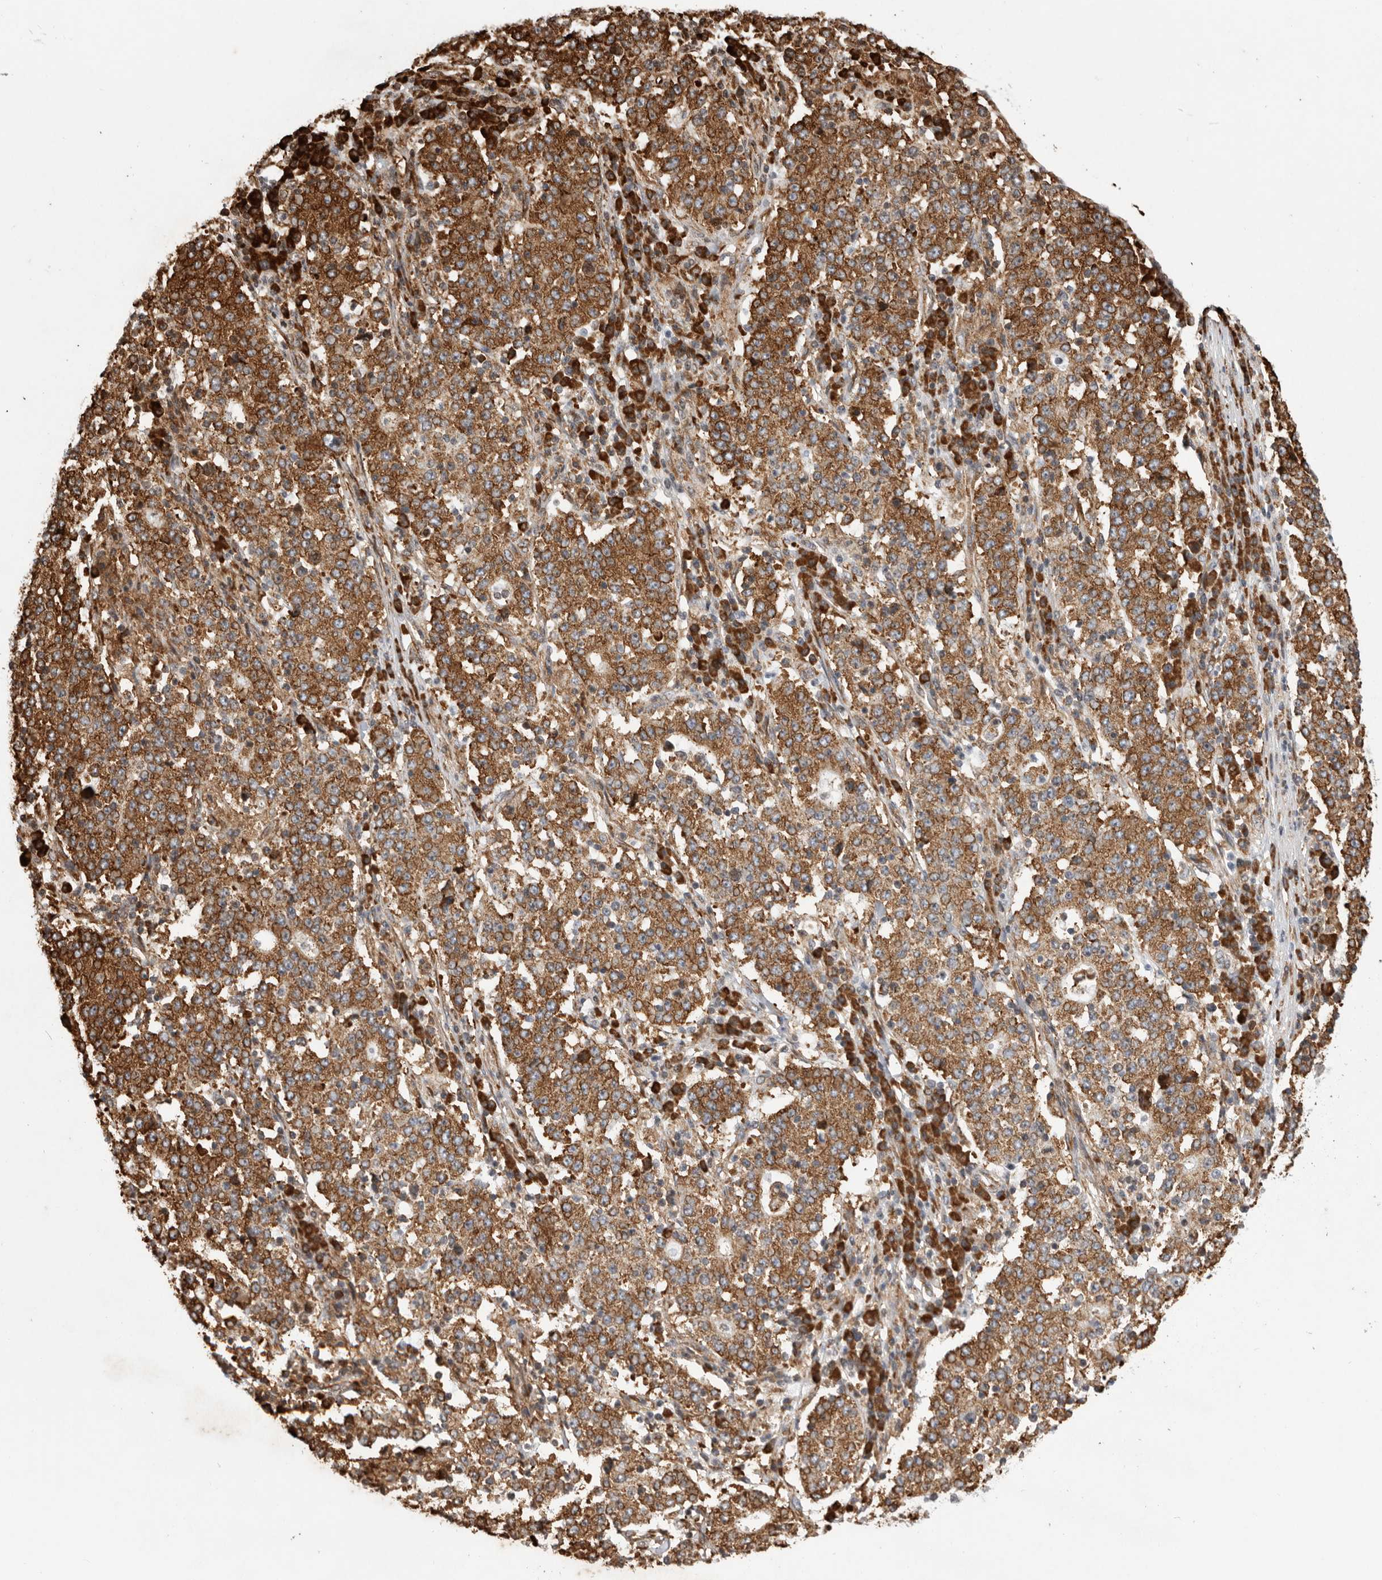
{"staining": {"intensity": "moderate", "quantity": ">75%", "location": "cytoplasmic/membranous"}, "tissue": "stomach cancer", "cell_type": "Tumor cells", "image_type": "cancer", "snomed": [{"axis": "morphology", "description": "Adenocarcinoma, NOS"}, {"axis": "topography", "description": "Stomach"}], "caption": "Stomach cancer (adenocarcinoma) tissue reveals moderate cytoplasmic/membranous positivity in about >75% of tumor cells, visualized by immunohistochemistry.", "gene": "FZD3", "patient": {"sex": "male", "age": 59}}